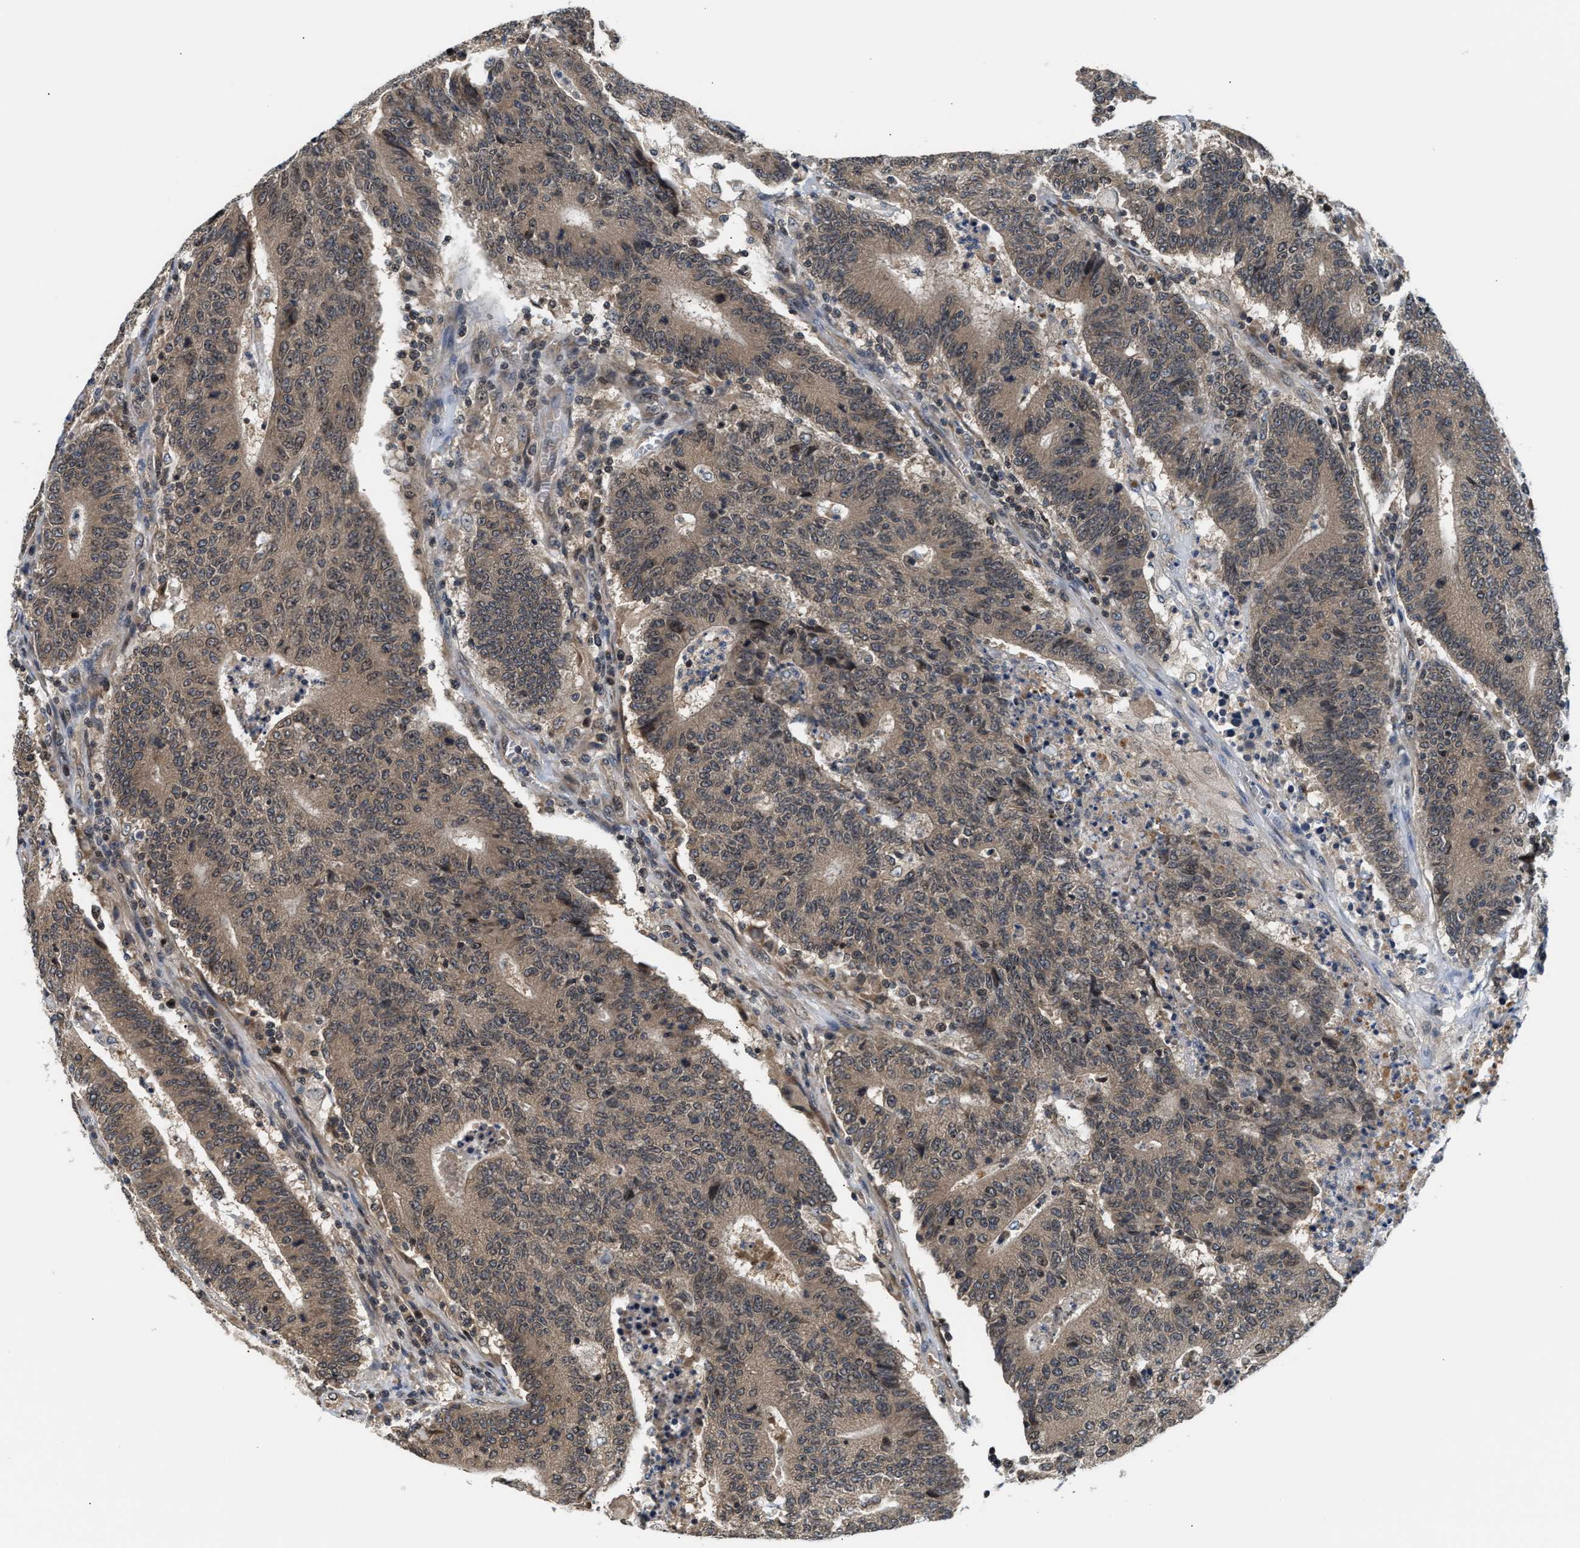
{"staining": {"intensity": "moderate", "quantity": ">75%", "location": "cytoplasmic/membranous"}, "tissue": "colorectal cancer", "cell_type": "Tumor cells", "image_type": "cancer", "snomed": [{"axis": "morphology", "description": "Normal tissue, NOS"}, {"axis": "morphology", "description": "Adenocarcinoma, NOS"}, {"axis": "topography", "description": "Colon"}], "caption": "IHC (DAB (3,3'-diaminobenzidine)) staining of human colorectal cancer (adenocarcinoma) displays moderate cytoplasmic/membranous protein staining in approximately >75% of tumor cells. The staining was performed using DAB, with brown indicating positive protein expression. Nuclei are stained blue with hematoxylin.", "gene": "RAB29", "patient": {"sex": "female", "age": 75}}